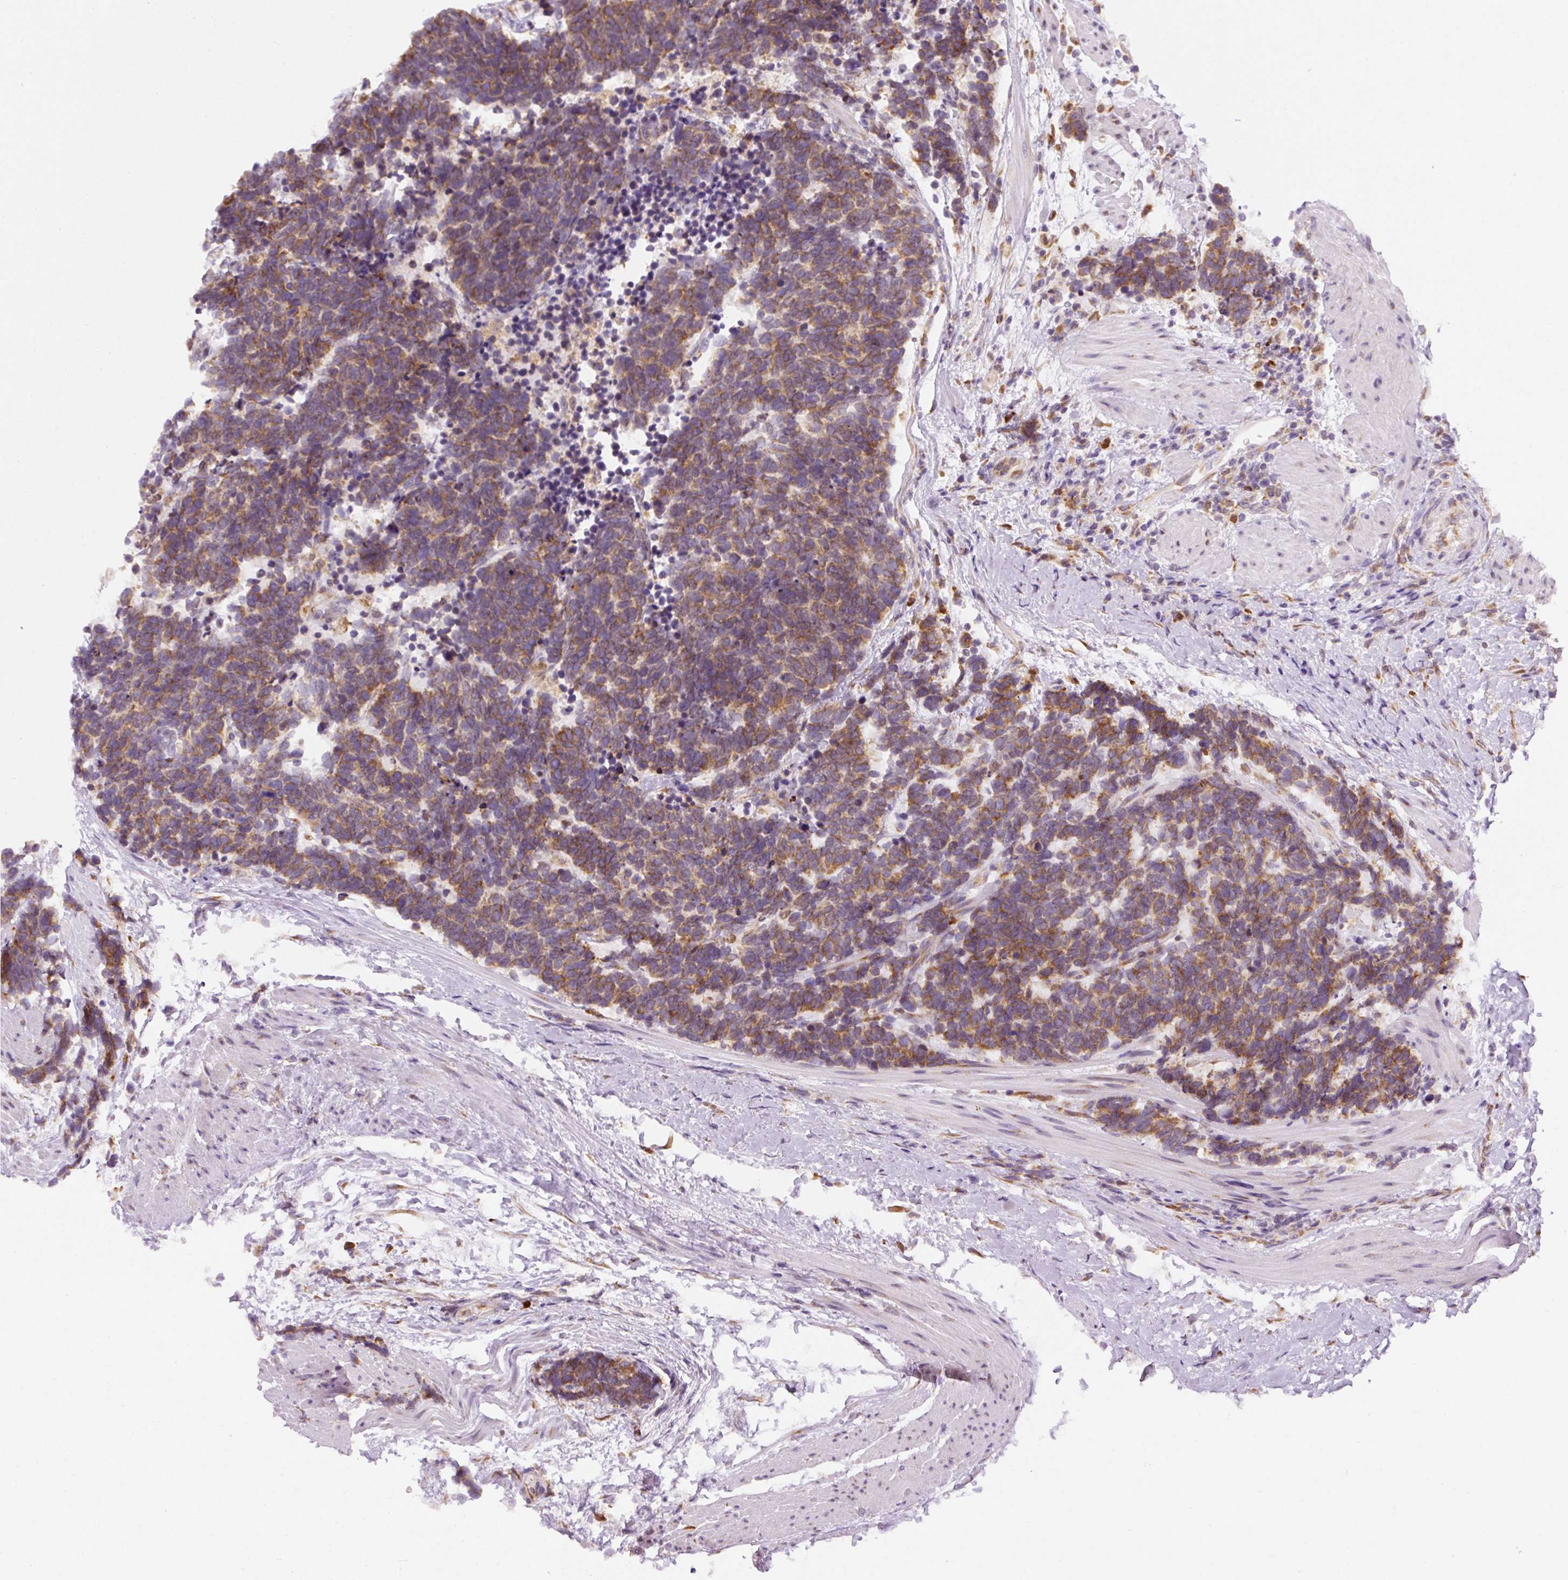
{"staining": {"intensity": "moderate", "quantity": "25%-75%", "location": "cytoplasmic/membranous"}, "tissue": "carcinoid", "cell_type": "Tumor cells", "image_type": "cancer", "snomed": [{"axis": "morphology", "description": "Carcinoid, malignant, NOS"}, {"axis": "topography", "description": "Colon"}], "caption": "Carcinoid stained with IHC demonstrates moderate cytoplasmic/membranous staining in about 25%-75% of tumor cells.", "gene": "DDOST", "patient": {"sex": "female", "age": 52}}